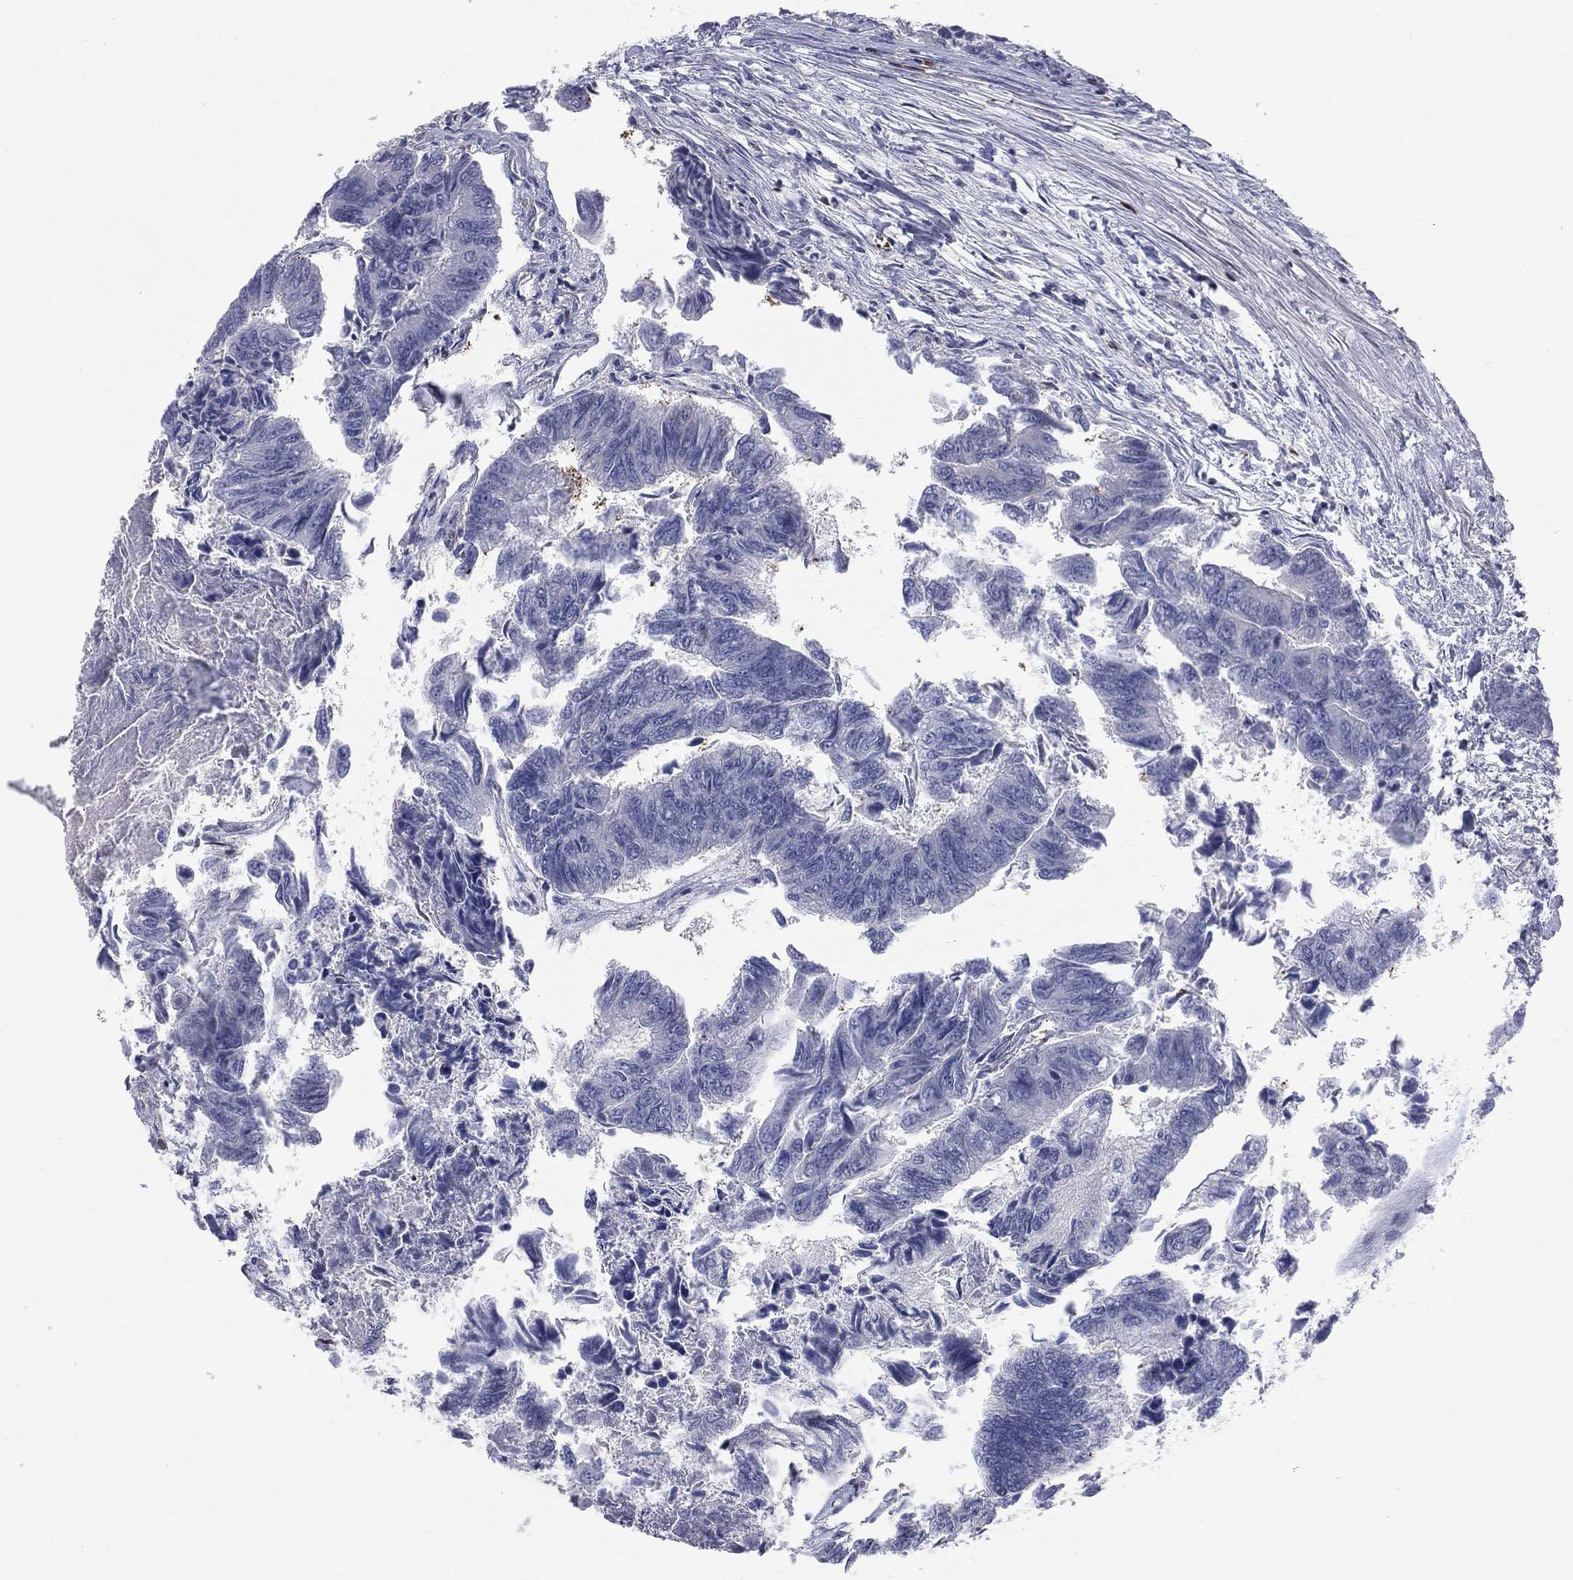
{"staining": {"intensity": "negative", "quantity": "none", "location": "none"}, "tissue": "colorectal cancer", "cell_type": "Tumor cells", "image_type": "cancer", "snomed": [{"axis": "morphology", "description": "Adenocarcinoma, NOS"}, {"axis": "topography", "description": "Colon"}], "caption": "Photomicrograph shows no protein expression in tumor cells of adenocarcinoma (colorectal) tissue.", "gene": "DMKN", "patient": {"sex": "female", "age": 65}}